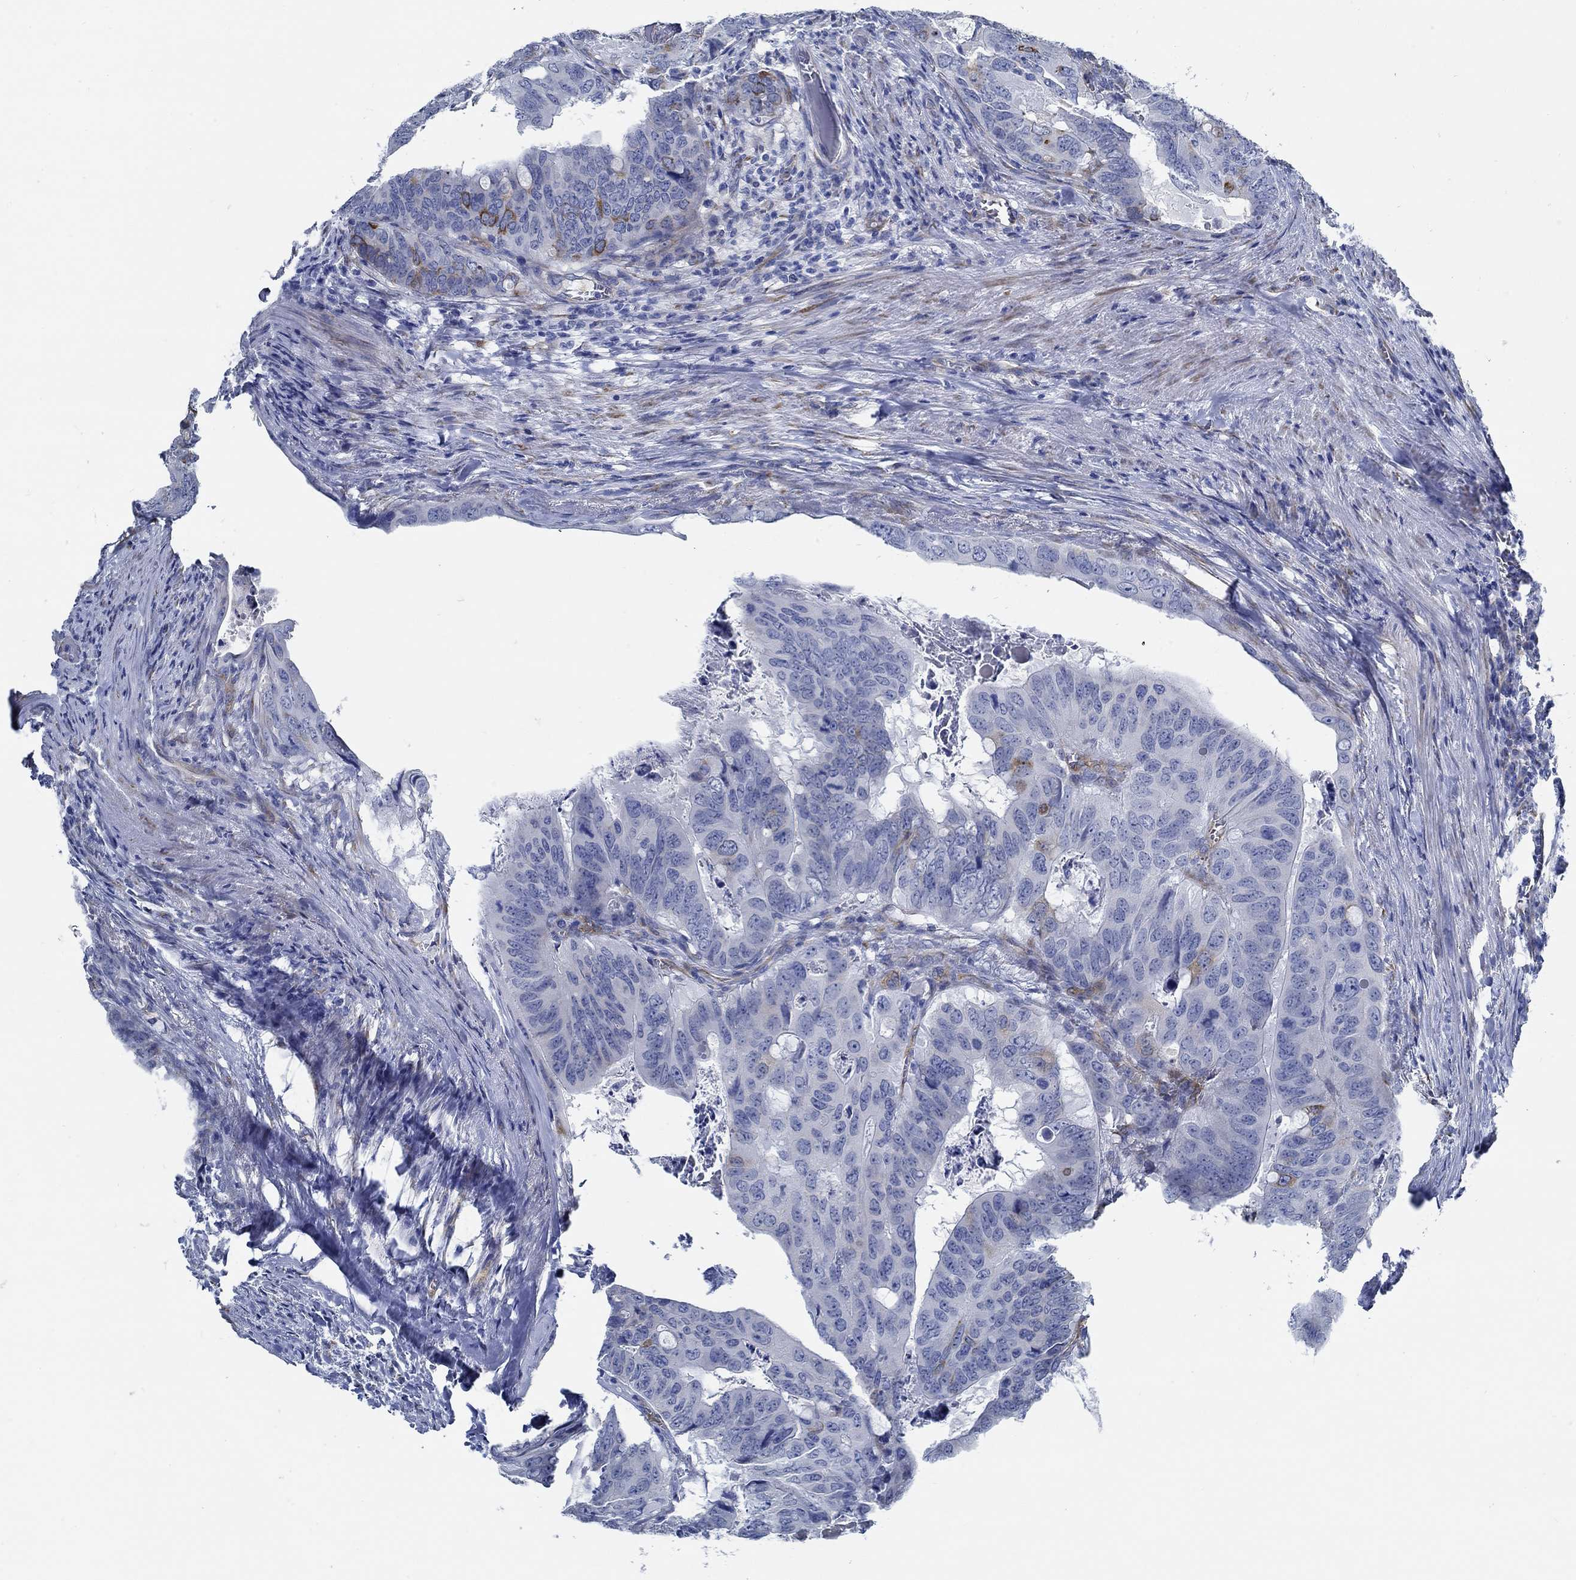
{"staining": {"intensity": "strong", "quantity": "<25%", "location": "cytoplasmic/membranous"}, "tissue": "colorectal cancer", "cell_type": "Tumor cells", "image_type": "cancer", "snomed": [{"axis": "morphology", "description": "Adenocarcinoma, NOS"}, {"axis": "topography", "description": "Colon"}], "caption": "Human colorectal cancer stained for a protein (brown) exhibits strong cytoplasmic/membranous positive positivity in approximately <25% of tumor cells.", "gene": "HECW2", "patient": {"sex": "male", "age": 79}}